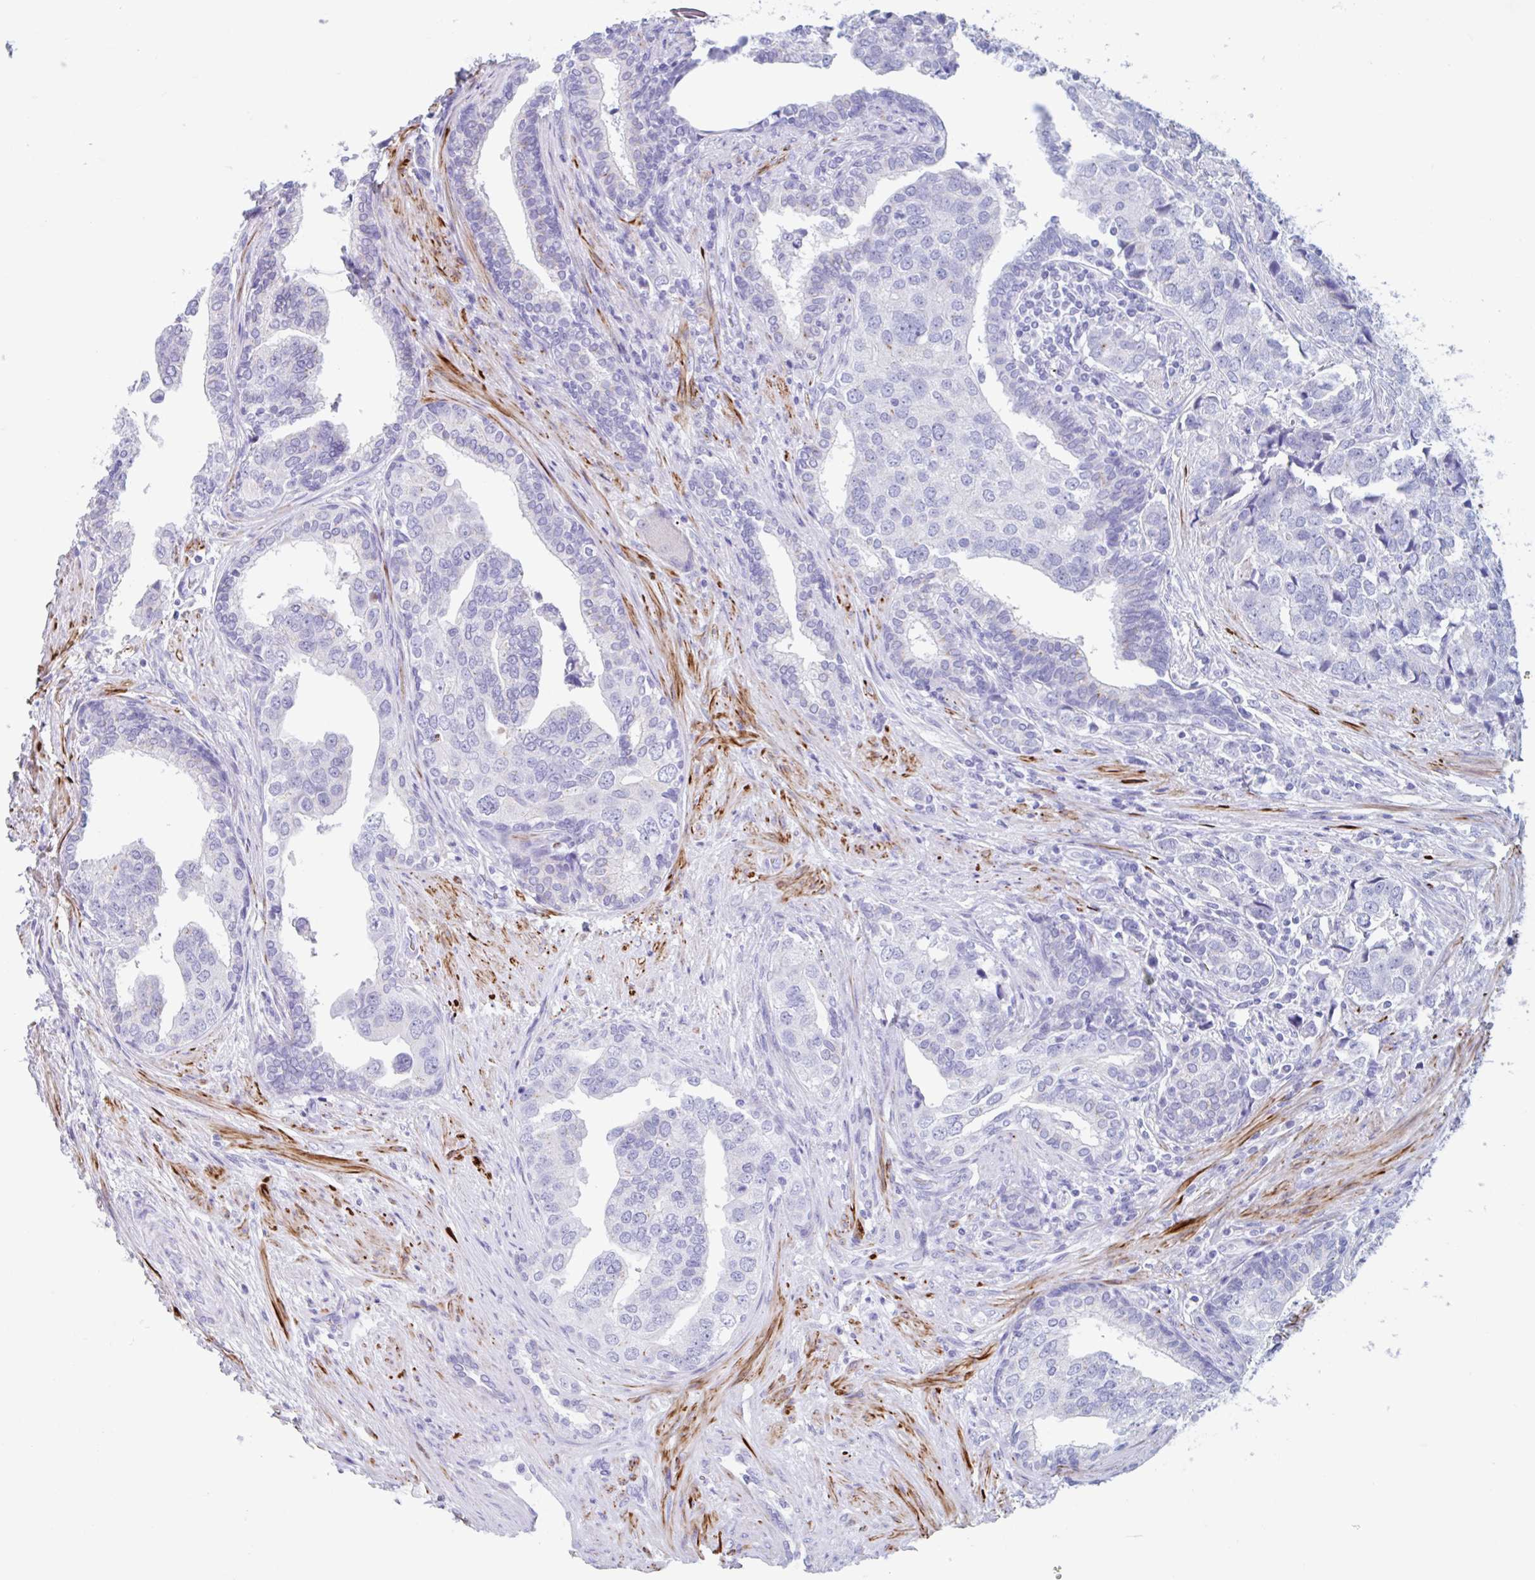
{"staining": {"intensity": "negative", "quantity": "none", "location": "none"}, "tissue": "prostate cancer", "cell_type": "Tumor cells", "image_type": "cancer", "snomed": [{"axis": "morphology", "description": "Adenocarcinoma, High grade"}, {"axis": "topography", "description": "Prostate"}], "caption": "Tumor cells show no significant protein positivity in prostate cancer (adenocarcinoma (high-grade)).", "gene": "CPTP", "patient": {"sex": "male", "age": 68}}